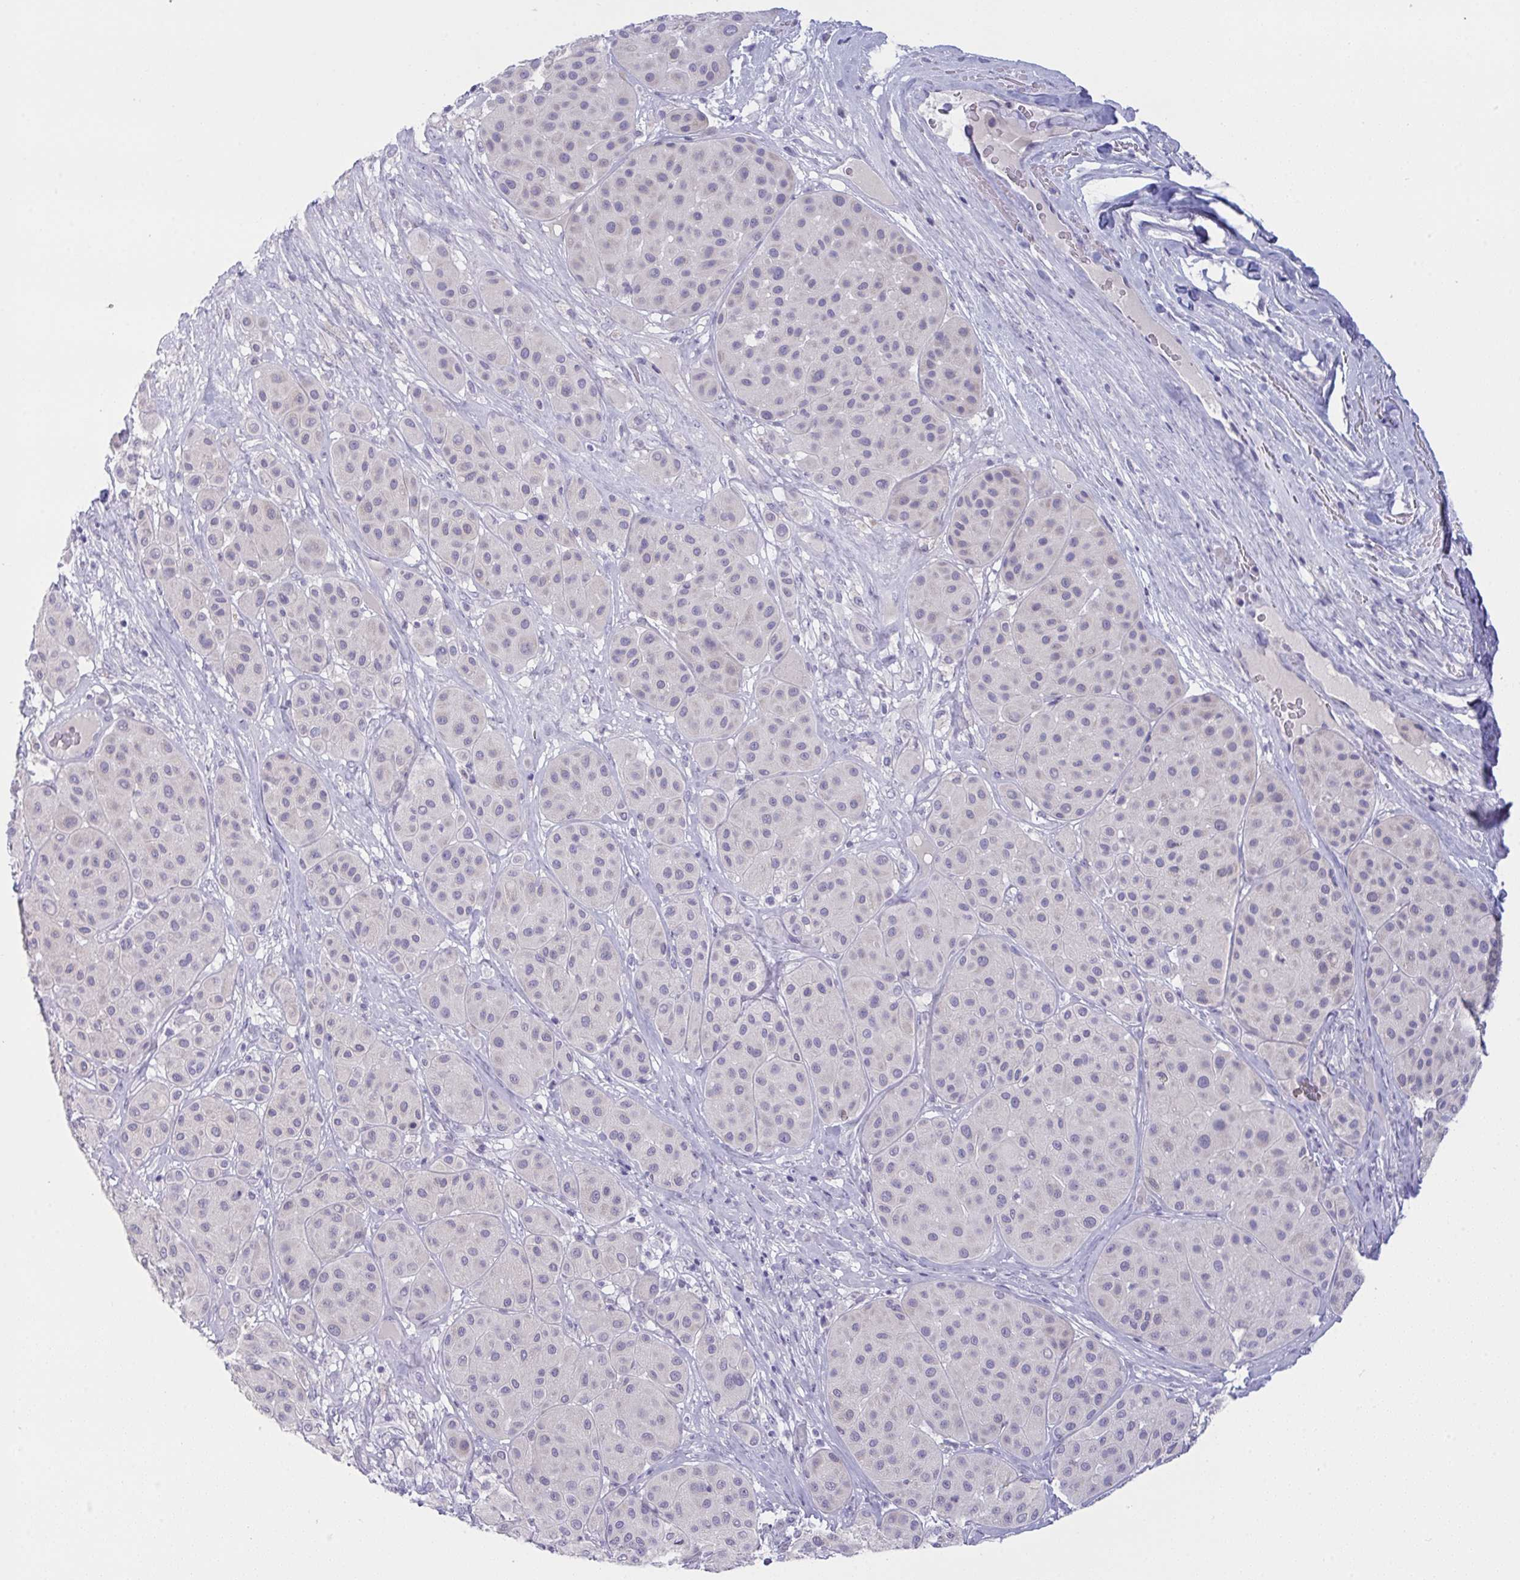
{"staining": {"intensity": "negative", "quantity": "none", "location": "none"}, "tissue": "melanoma", "cell_type": "Tumor cells", "image_type": "cancer", "snomed": [{"axis": "morphology", "description": "Malignant melanoma, Metastatic site"}, {"axis": "topography", "description": "Smooth muscle"}], "caption": "Immunohistochemistry (IHC) micrograph of human malignant melanoma (metastatic site) stained for a protein (brown), which exhibits no expression in tumor cells.", "gene": "TENT5D", "patient": {"sex": "male", "age": 41}}